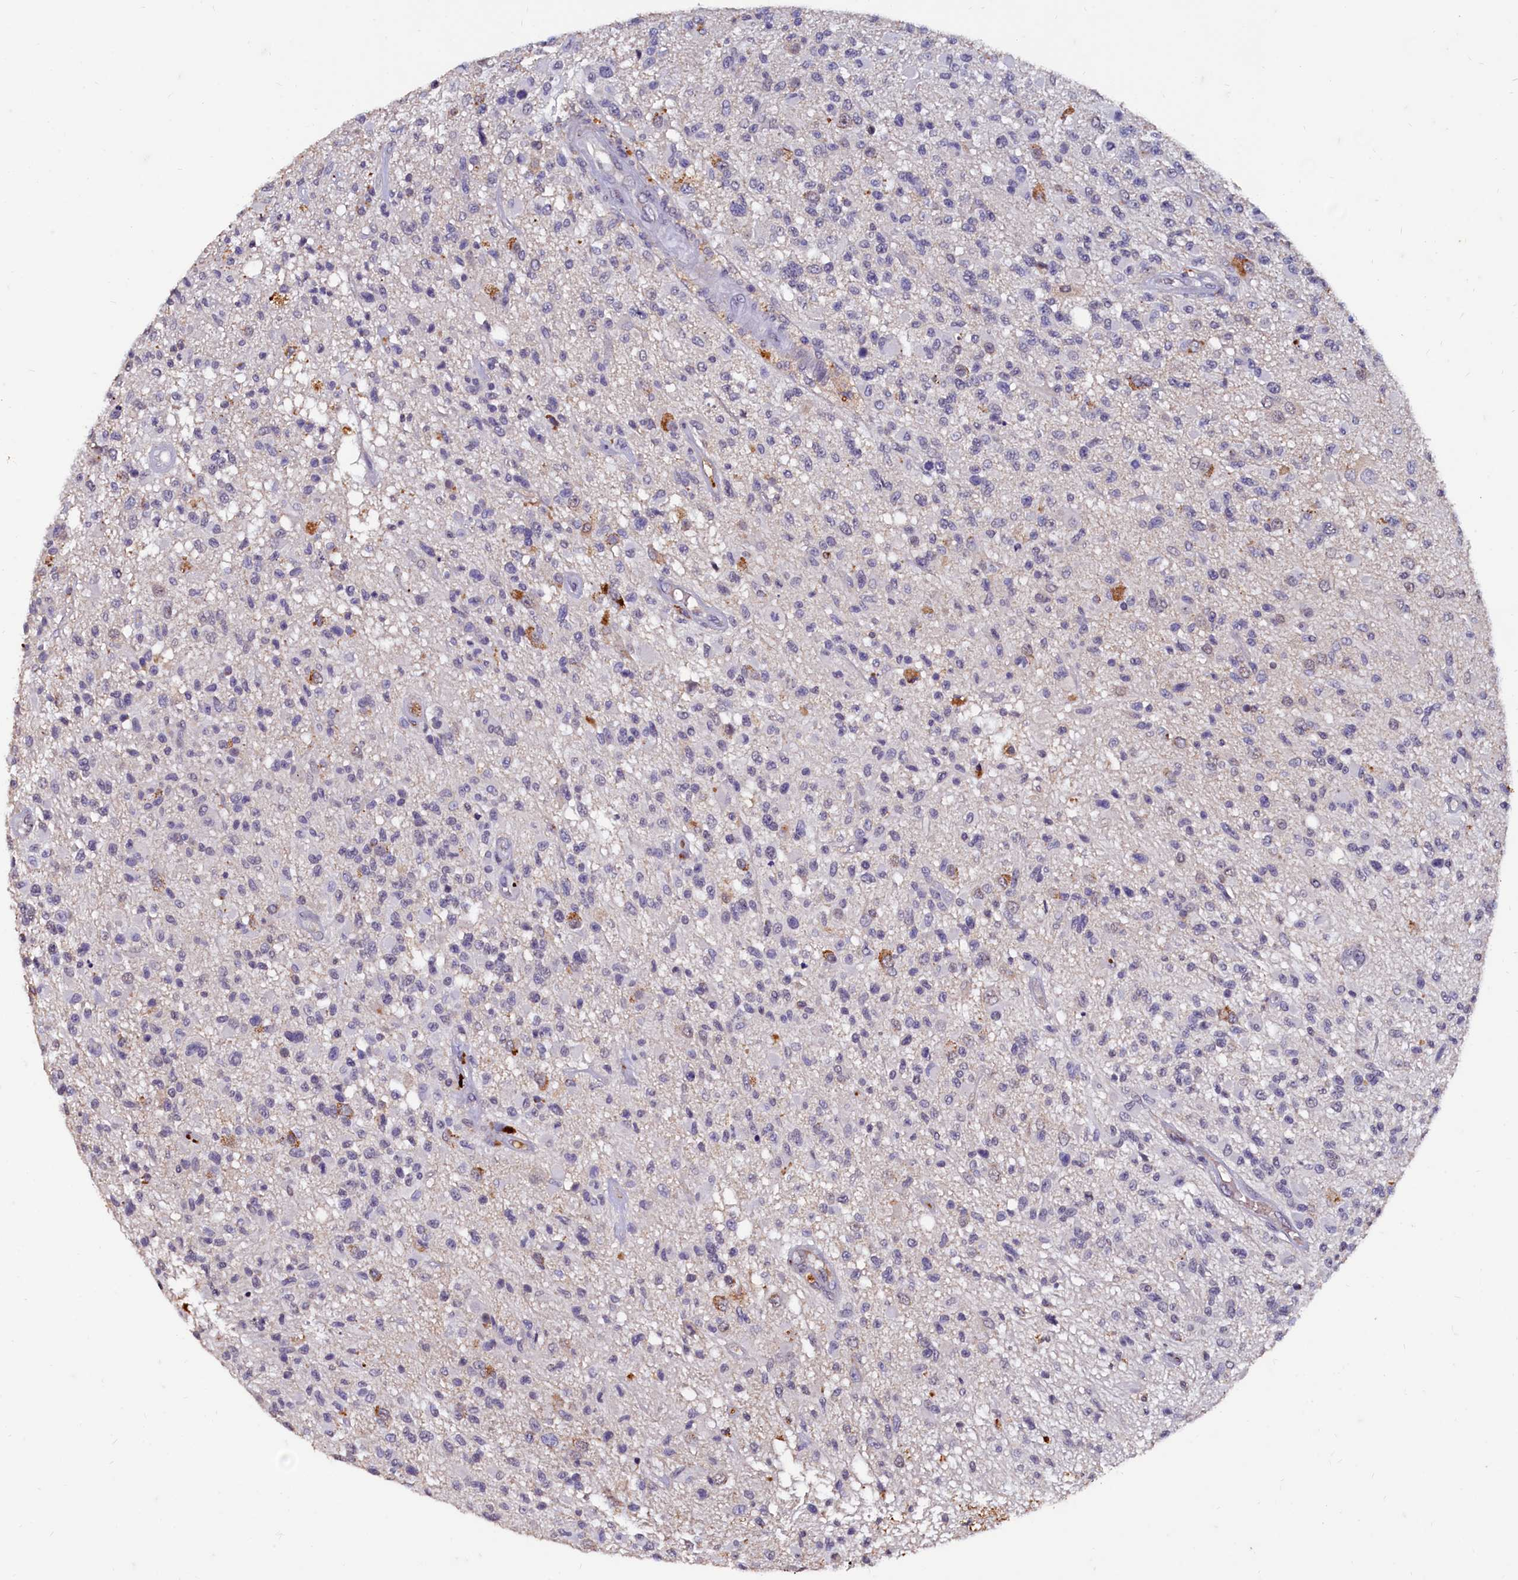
{"staining": {"intensity": "negative", "quantity": "none", "location": "none"}, "tissue": "glioma", "cell_type": "Tumor cells", "image_type": "cancer", "snomed": [{"axis": "morphology", "description": "Glioma, malignant, High grade"}, {"axis": "morphology", "description": "Glioblastoma, NOS"}, {"axis": "topography", "description": "Brain"}], "caption": "A photomicrograph of human glioma is negative for staining in tumor cells.", "gene": "CSTPP1", "patient": {"sex": "male", "age": 60}}